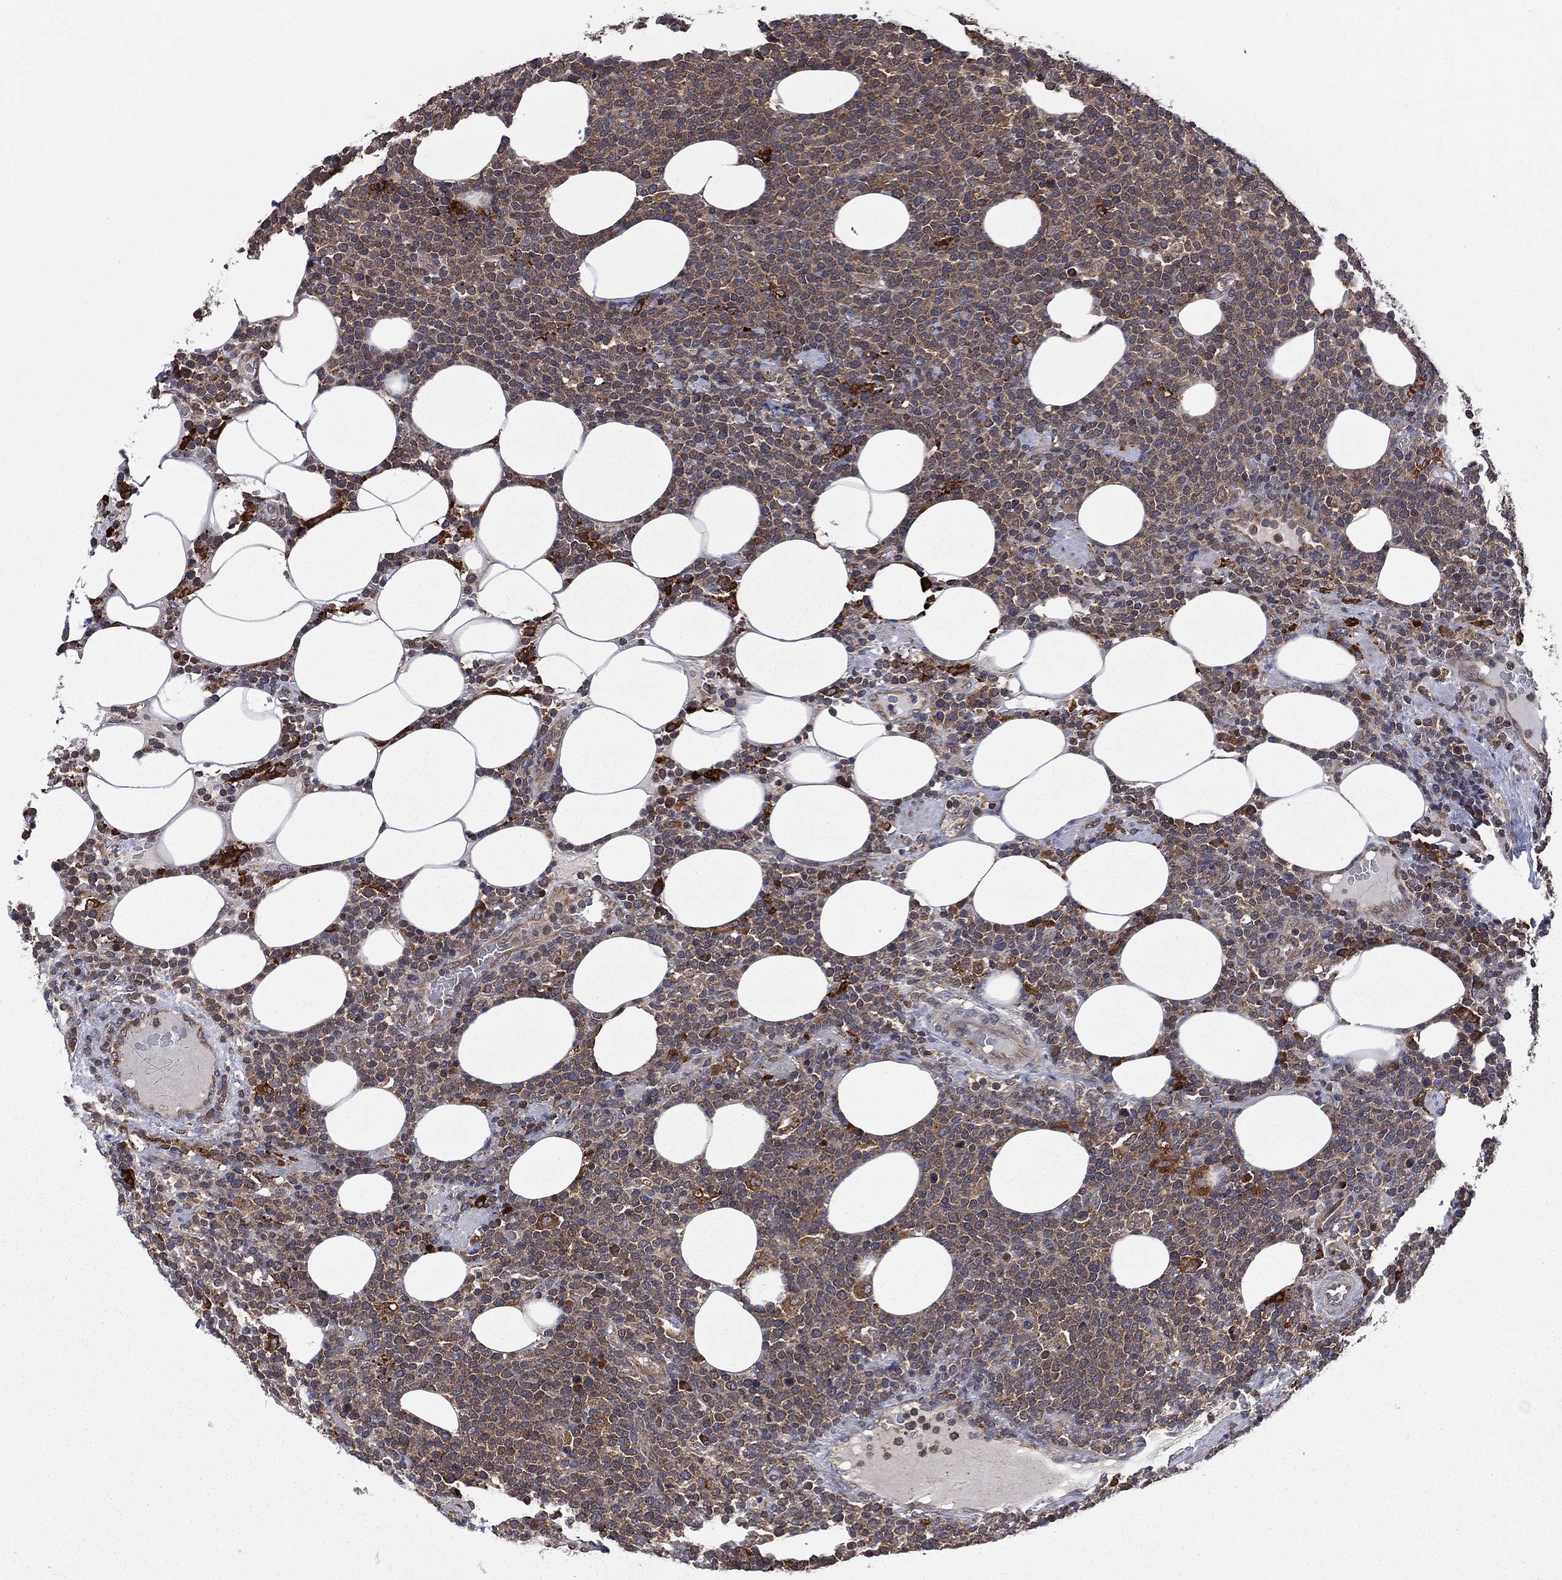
{"staining": {"intensity": "weak", "quantity": "25%-75%", "location": "cytoplasmic/membranous"}, "tissue": "lymphoma", "cell_type": "Tumor cells", "image_type": "cancer", "snomed": [{"axis": "morphology", "description": "Malignant lymphoma, non-Hodgkin's type, High grade"}, {"axis": "topography", "description": "Lymph node"}], "caption": "Malignant lymphoma, non-Hodgkin's type (high-grade) tissue exhibits weak cytoplasmic/membranous positivity in about 25%-75% of tumor cells", "gene": "C2orf76", "patient": {"sex": "male", "age": 61}}